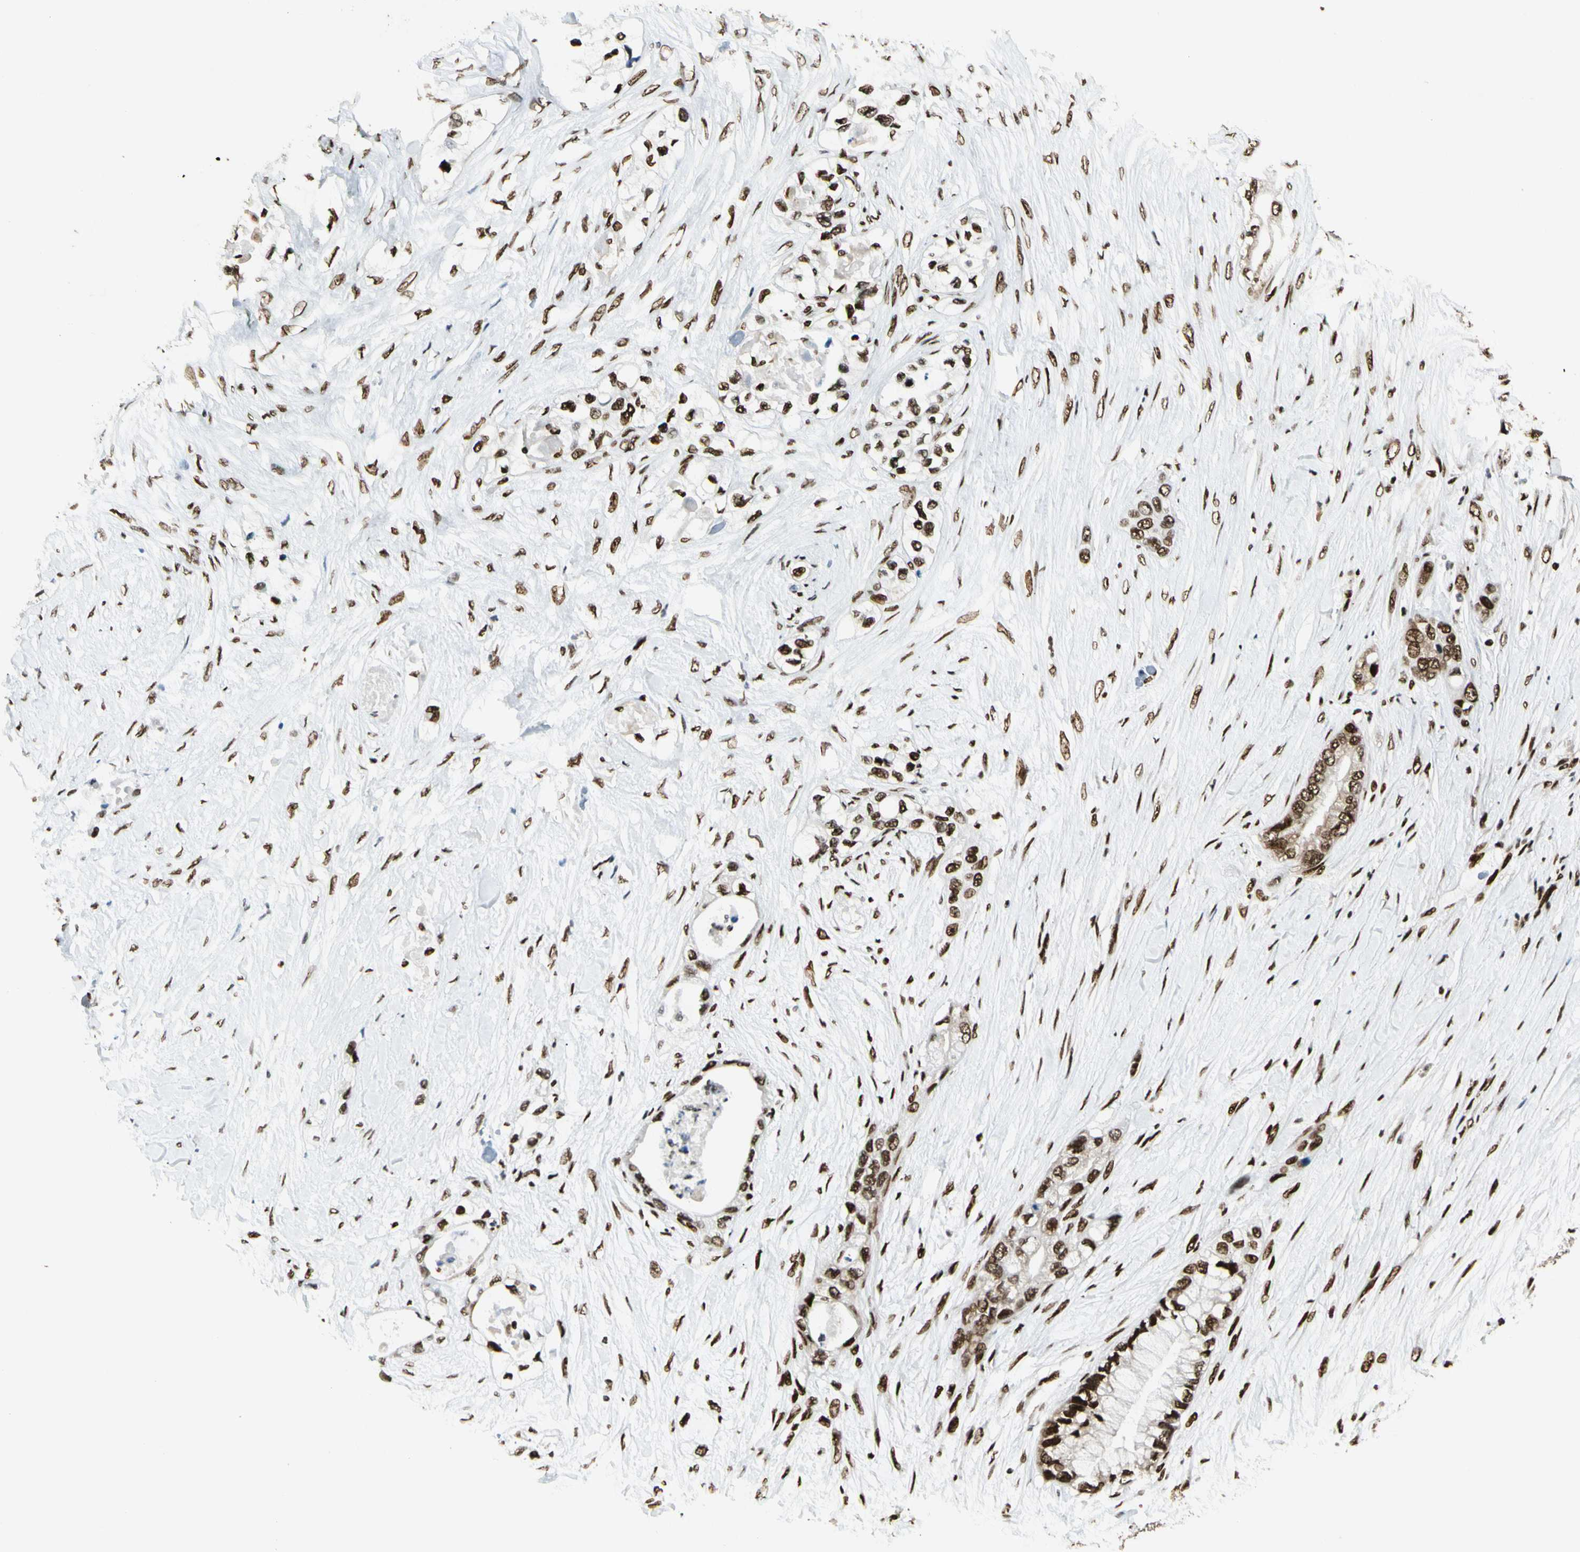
{"staining": {"intensity": "strong", "quantity": ">75%", "location": "cytoplasmic/membranous,nuclear"}, "tissue": "pancreatic cancer", "cell_type": "Tumor cells", "image_type": "cancer", "snomed": [{"axis": "morphology", "description": "Adenocarcinoma, NOS"}, {"axis": "topography", "description": "Pancreas"}], "caption": "Immunohistochemistry (IHC) photomicrograph of neoplastic tissue: human pancreatic adenocarcinoma stained using immunohistochemistry (IHC) exhibits high levels of strong protein expression localized specifically in the cytoplasmic/membranous and nuclear of tumor cells, appearing as a cytoplasmic/membranous and nuclear brown color.", "gene": "FUS", "patient": {"sex": "female", "age": 70}}